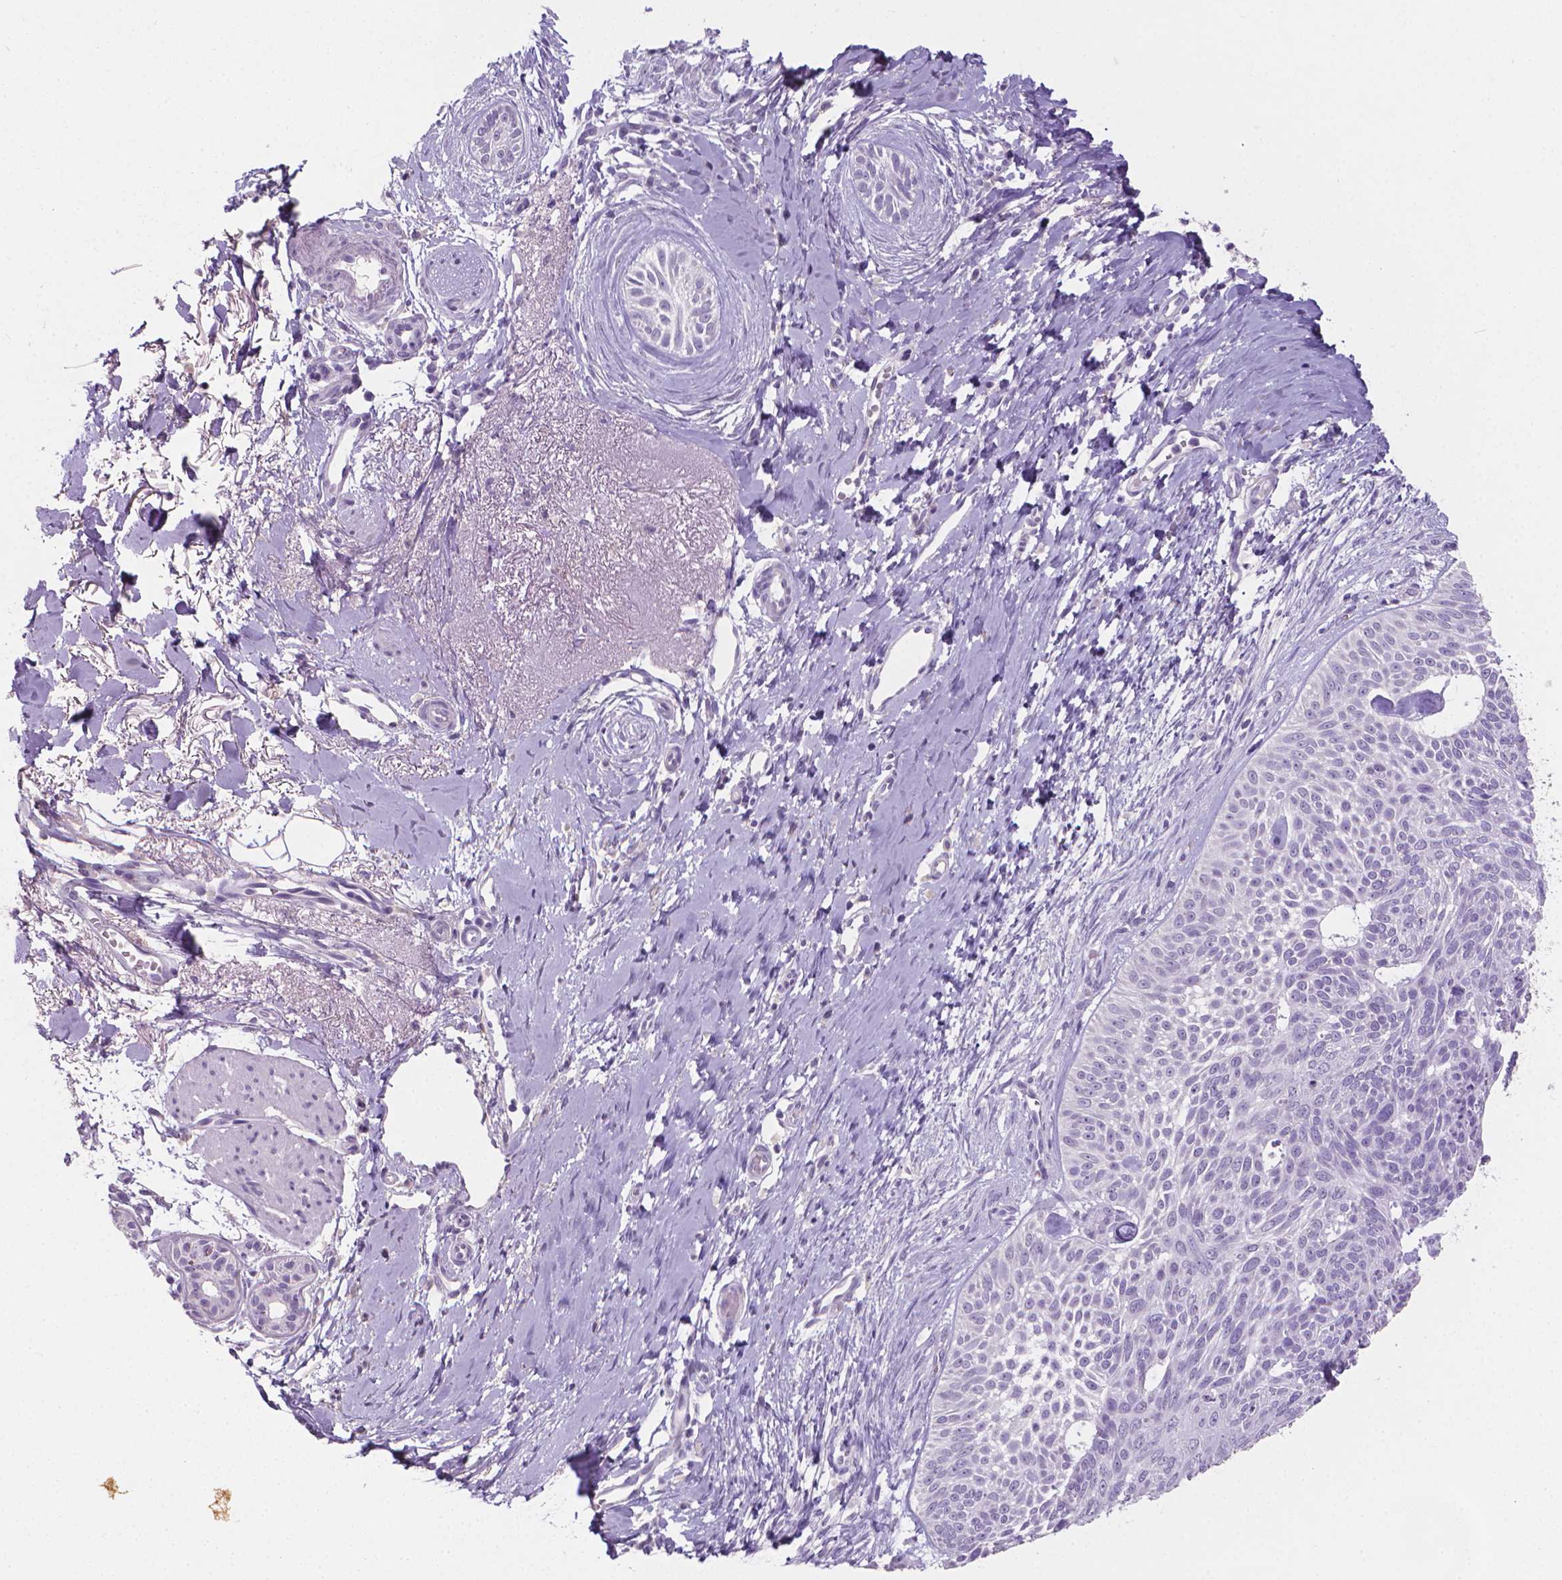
{"staining": {"intensity": "negative", "quantity": "none", "location": "none"}, "tissue": "skin cancer", "cell_type": "Tumor cells", "image_type": "cancer", "snomed": [{"axis": "morphology", "description": "Normal tissue, NOS"}, {"axis": "morphology", "description": "Basal cell carcinoma"}, {"axis": "topography", "description": "Skin"}], "caption": "Skin basal cell carcinoma stained for a protein using IHC demonstrates no expression tumor cells.", "gene": "XPNPEP2", "patient": {"sex": "male", "age": 84}}